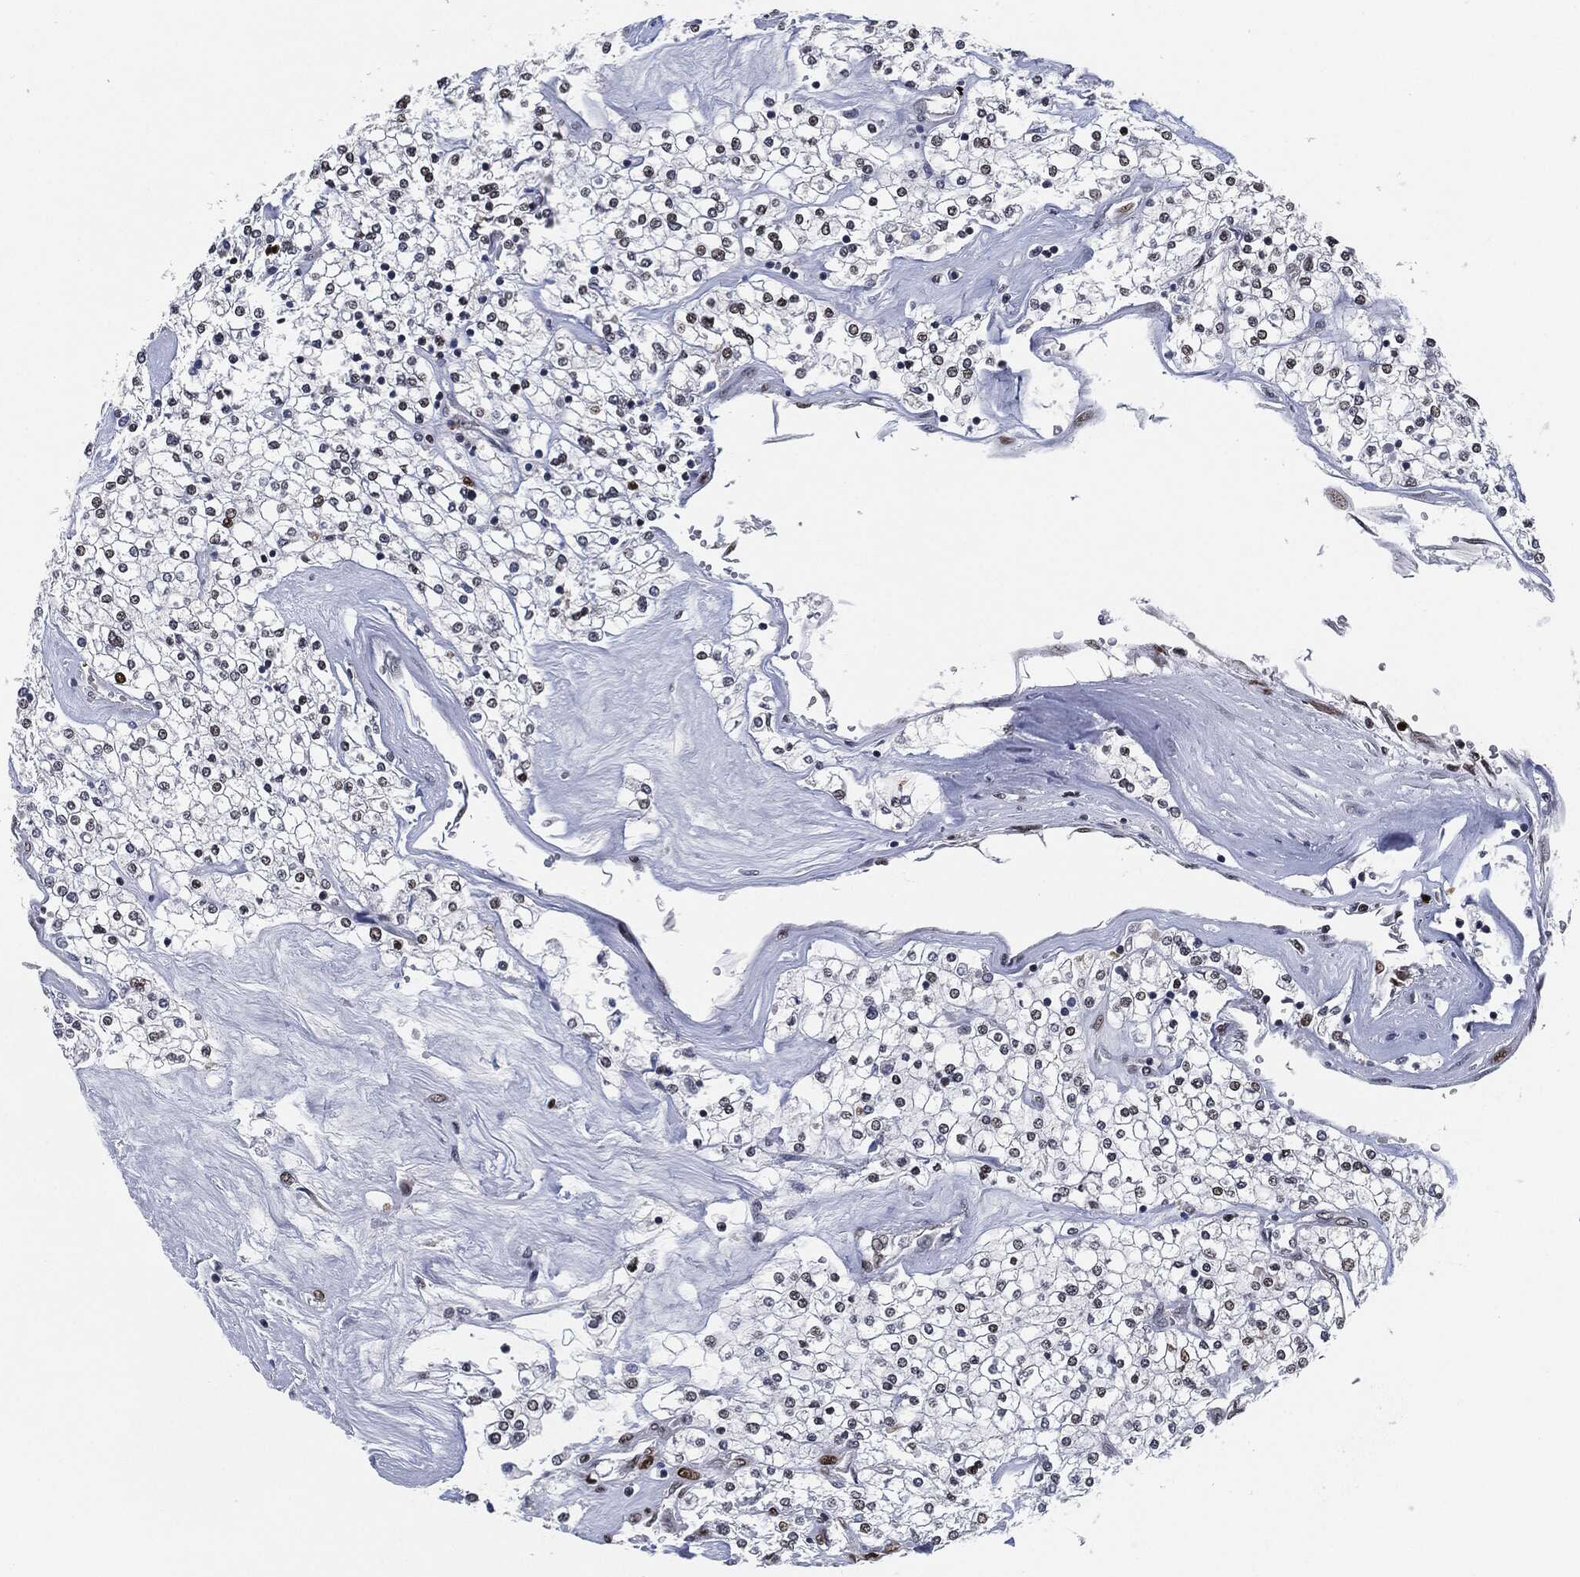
{"staining": {"intensity": "strong", "quantity": "<25%", "location": "nuclear"}, "tissue": "renal cancer", "cell_type": "Tumor cells", "image_type": "cancer", "snomed": [{"axis": "morphology", "description": "Adenocarcinoma, NOS"}, {"axis": "topography", "description": "Kidney"}], "caption": "Protein expression by immunohistochemistry (IHC) demonstrates strong nuclear expression in approximately <25% of tumor cells in renal cancer. (DAB = brown stain, brightfield microscopy at high magnification).", "gene": "PCNA", "patient": {"sex": "male", "age": 80}}